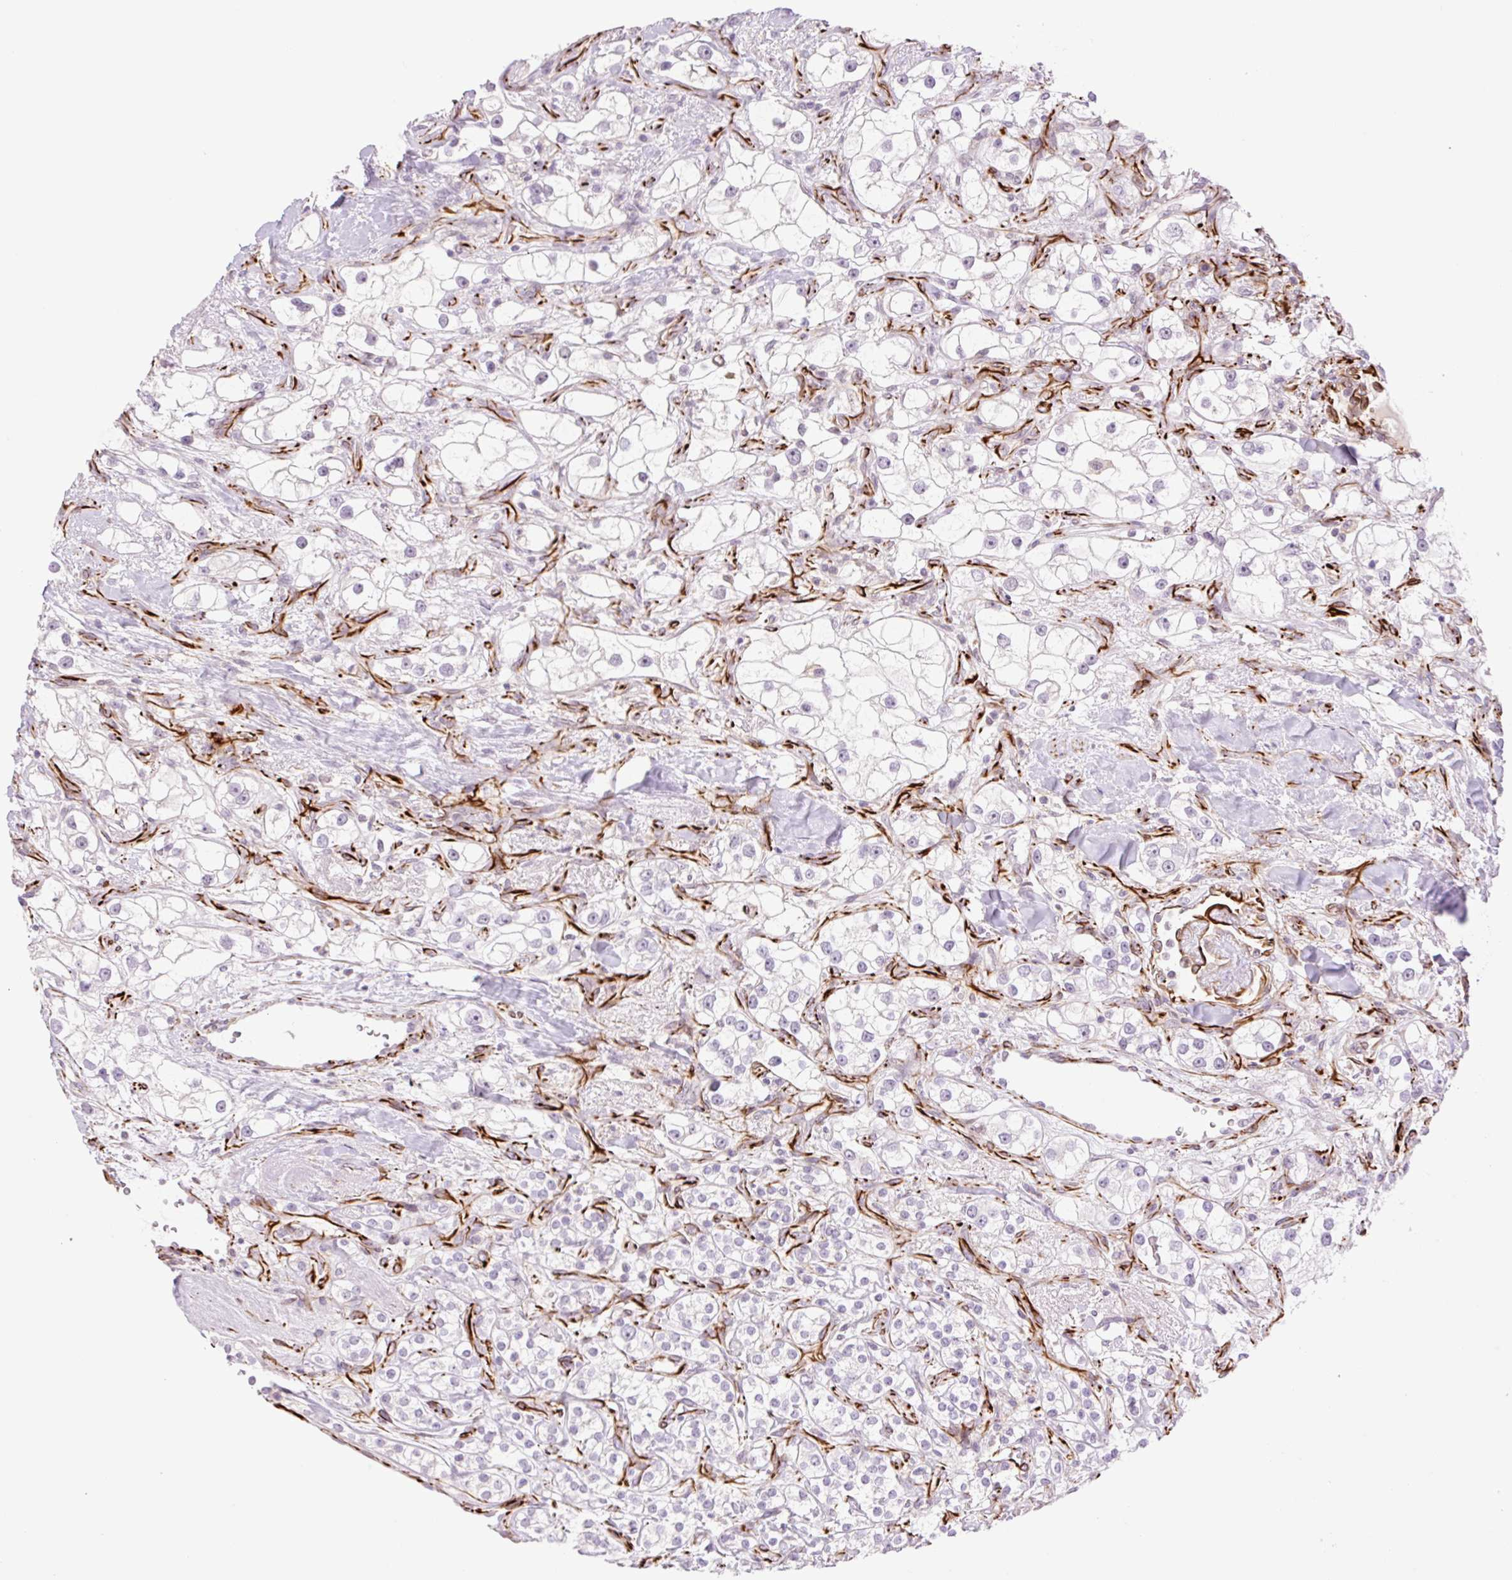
{"staining": {"intensity": "negative", "quantity": "none", "location": "none"}, "tissue": "renal cancer", "cell_type": "Tumor cells", "image_type": "cancer", "snomed": [{"axis": "morphology", "description": "Adenocarcinoma, NOS"}, {"axis": "topography", "description": "Kidney"}], "caption": "There is no significant positivity in tumor cells of renal cancer.", "gene": "ZFYVE21", "patient": {"sex": "male", "age": 77}}